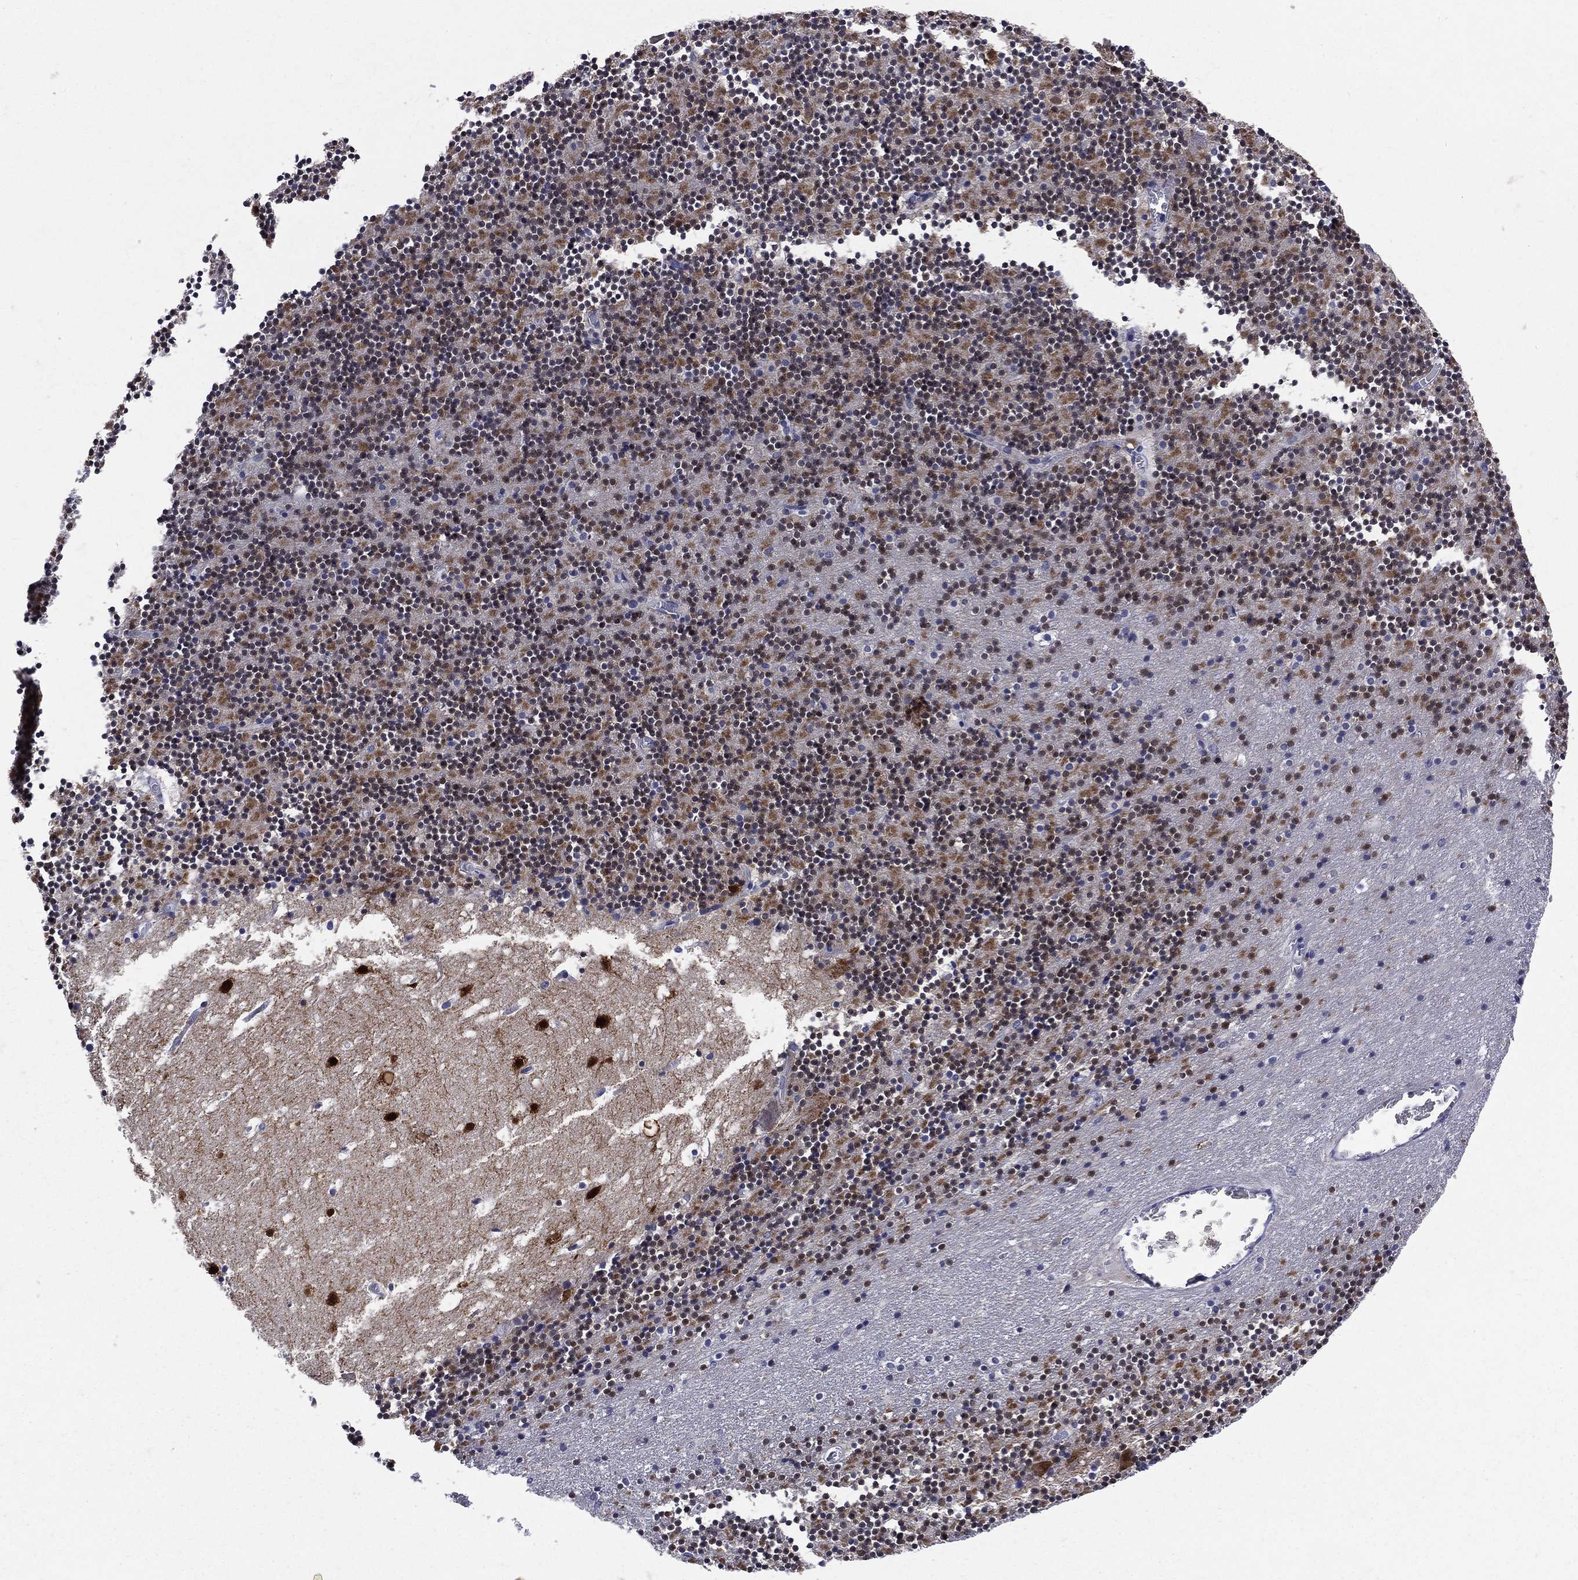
{"staining": {"intensity": "strong", "quantity": "<25%", "location": "cytoplasmic/membranous,nuclear"}, "tissue": "cerebellum", "cell_type": "Cells in granular layer", "image_type": "normal", "snomed": [{"axis": "morphology", "description": "Normal tissue, NOS"}, {"axis": "topography", "description": "Cerebellum"}], "caption": "This photomicrograph reveals immunohistochemistry (IHC) staining of unremarkable human cerebellum, with medium strong cytoplasmic/membranous,nuclear positivity in about <25% of cells in granular layer.", "gene": "DLG4", "patient": {"sex": "male", "age": 37}}